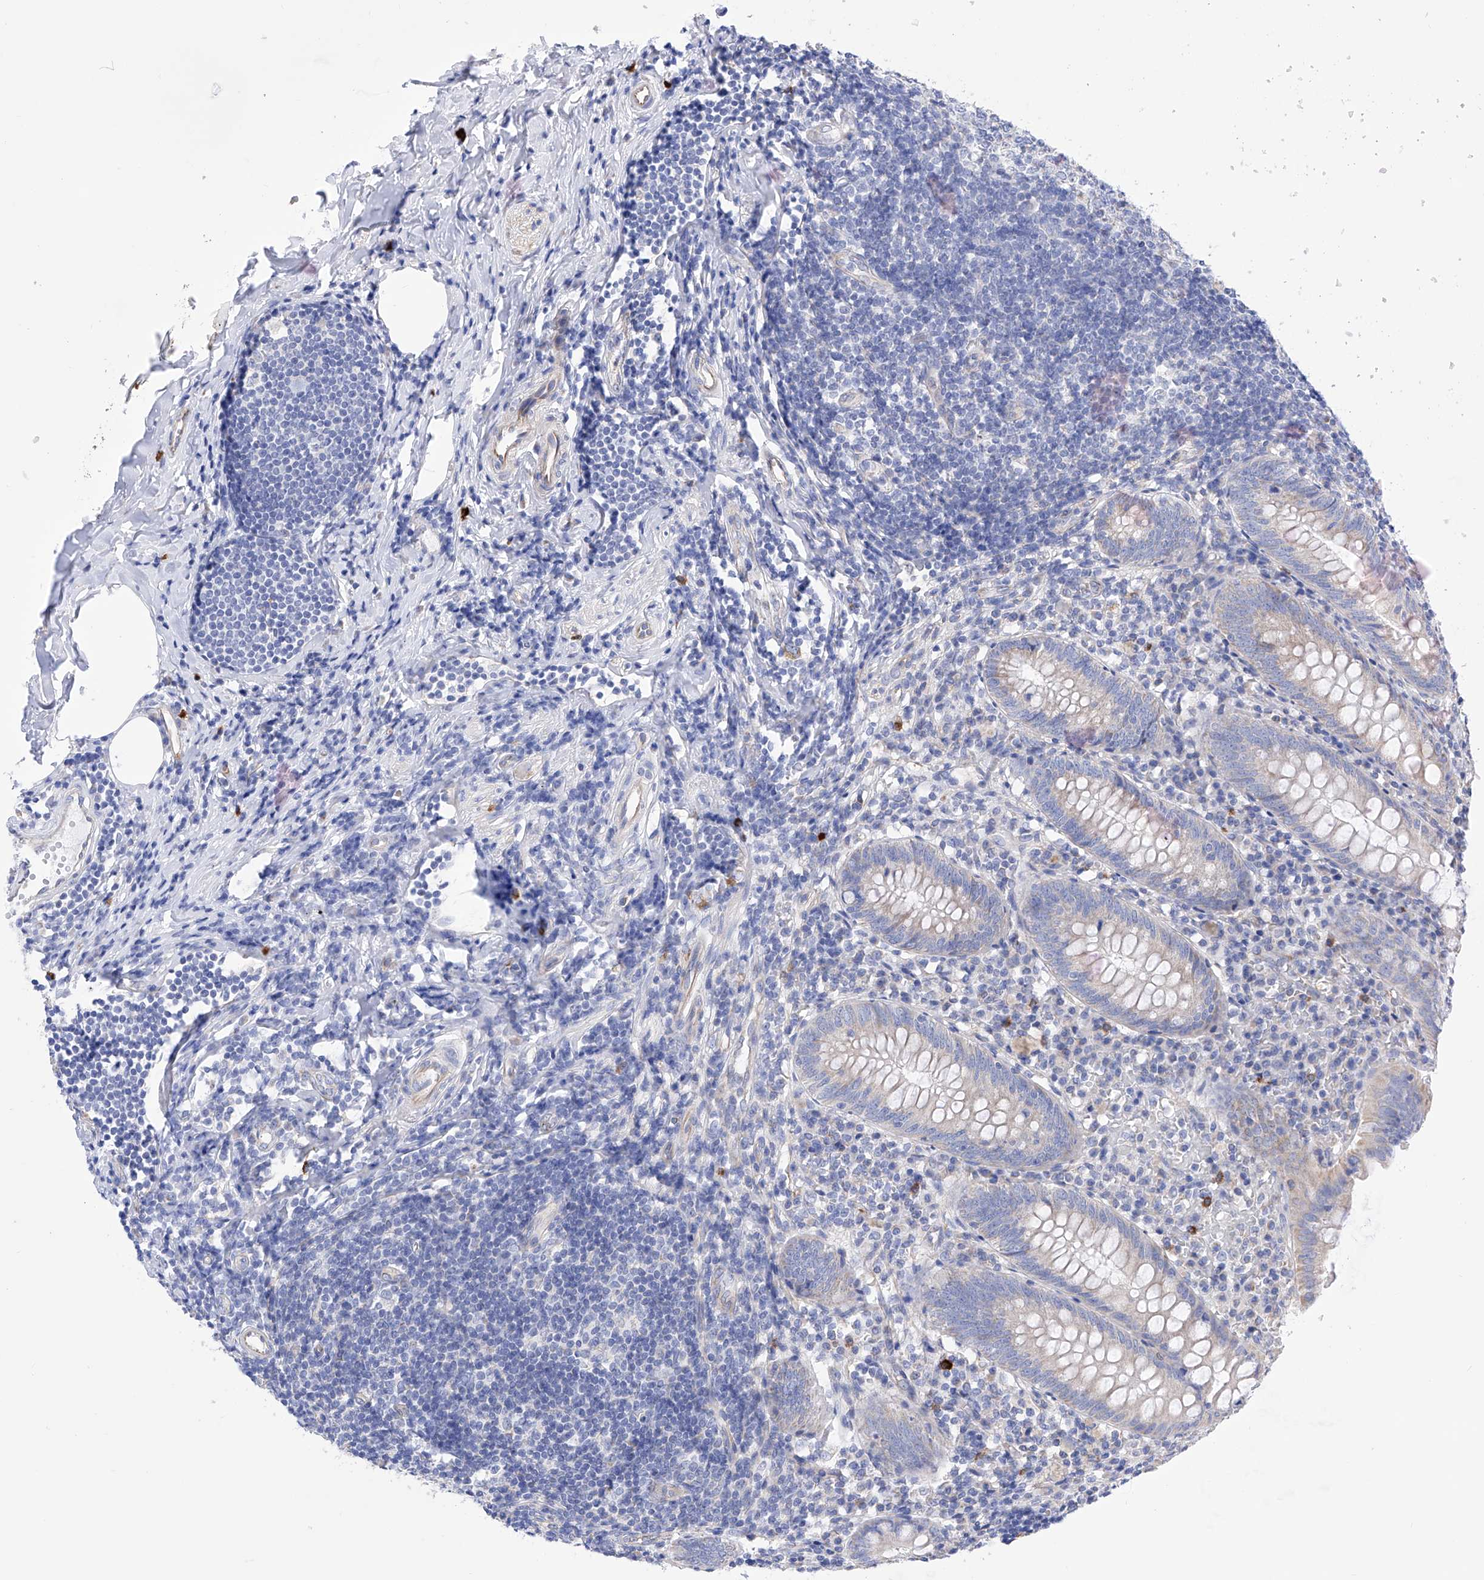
{"staining": {"intensity": "negative", "quantity": "none", "location": "none"}, "tissue": "appendix", "cell_type": "Glandular cells", "image_type": "normal", "snomed": [{"axis": "morphology", "description": "Normal tissue, NOS"}, {"axis": "topography", "description": "Appendix"}], "caption": "Immunohistochemical staining of normal appendix shows no significant staining in glandular cells.", "gene": "FLG", "patient": {"sex": "female", "age": 54}}